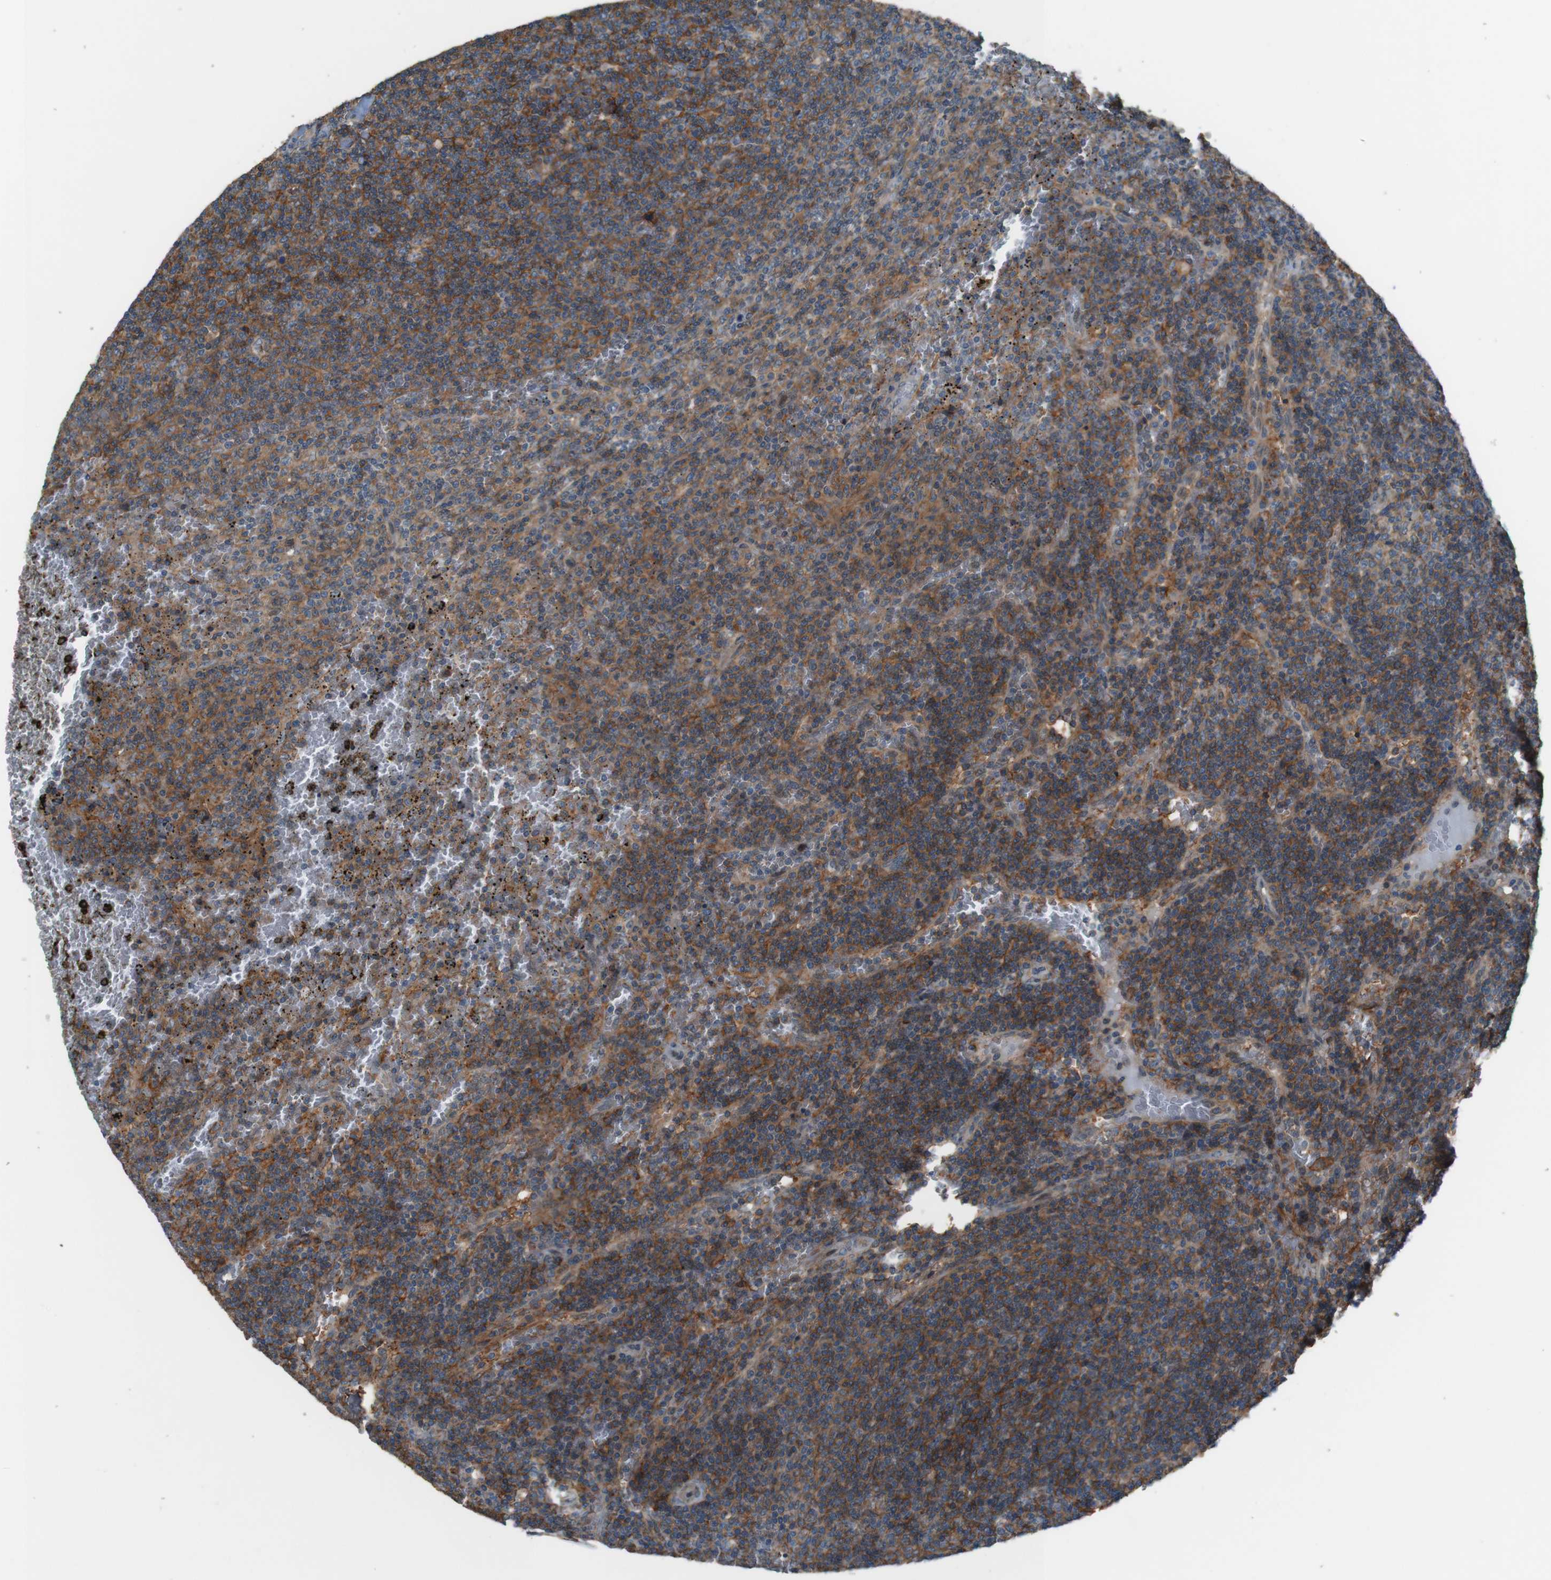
{"staining": {"intensity": "moderate", "quantity": "<25%", "location": "cytoplasmic/membranous"}, "tissue": "lymphoma", "cell_type": "Tumor cells", "image_type": "cancer", "snomed": [{"axis": "morphology", "description": "Malignant lymphoma, non-Hodgkin's type, Low grade"}, {"axis": "topography", "description": "Spleen"}], "caption": "Moderate cytoplasmic/membranous staining for a protein is identified in about <25% of tumor cells of low-grade malignant lymphoma, non-Hodgkin's type using IHC.", "gene": "ATP2B1", "patient": {"sex": "female", "age": 50}}